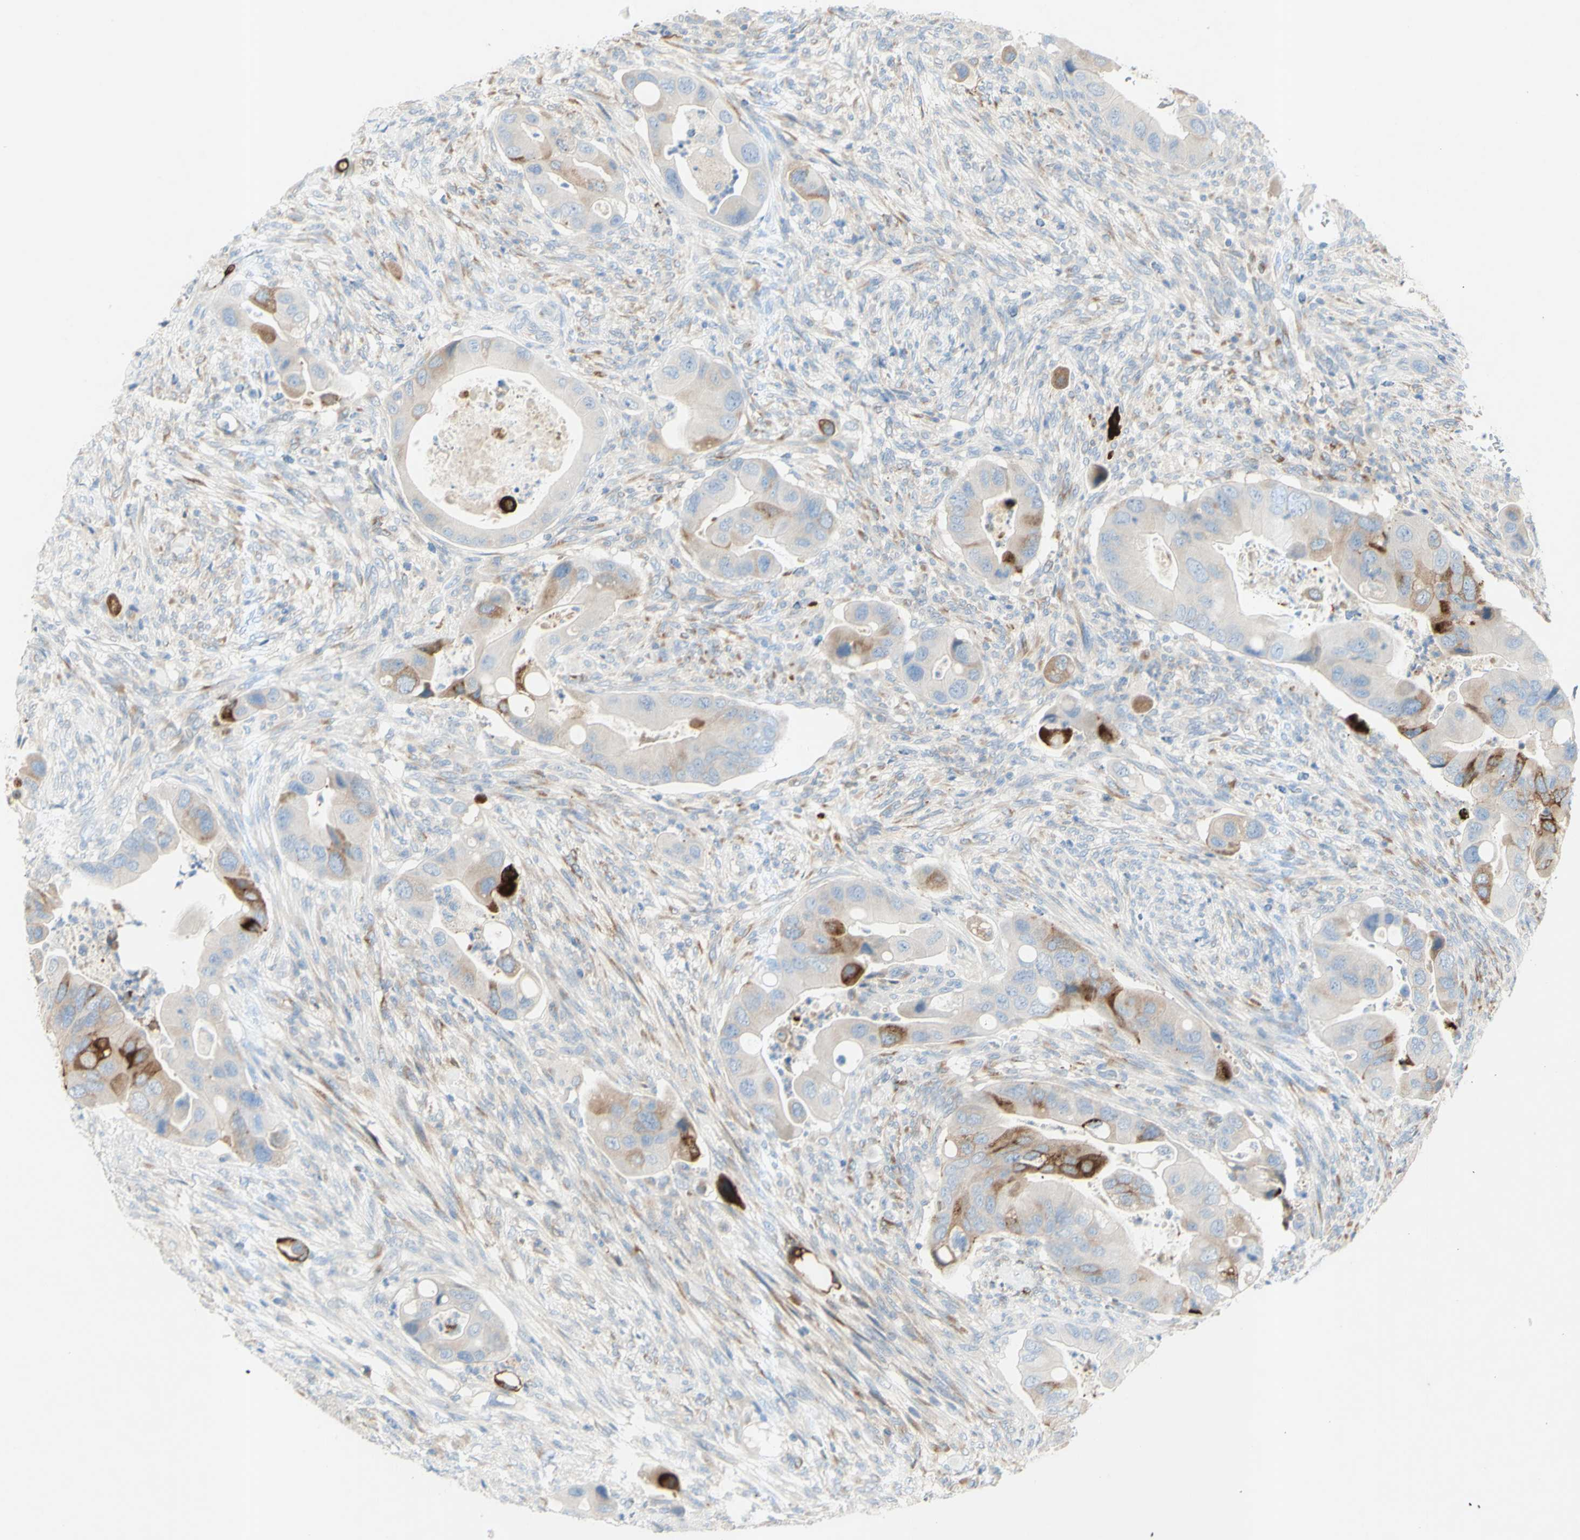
{"staining": {"intensity": "weak", "quantity": "25%-75%", "location": "cytoplasmic/membranous"}, "tissue": "colorectal cancer", "cell_type": "Tumor cells", "image_type": "cancer", "snomed": [{"axis": "morphology", "description": "Adenocarcinoma, NOS"}, {"axis": "topography", "description": "Rectum"}], "caption": "Immunohistochemistry (DAB) staining of human colorectal cancer displays weak cytoplasmic/membranous protein positivity in approximately 25%-75% of tumor cells.", "gene": "GDF15", "patient": {"sex": "female", "age": 57}}